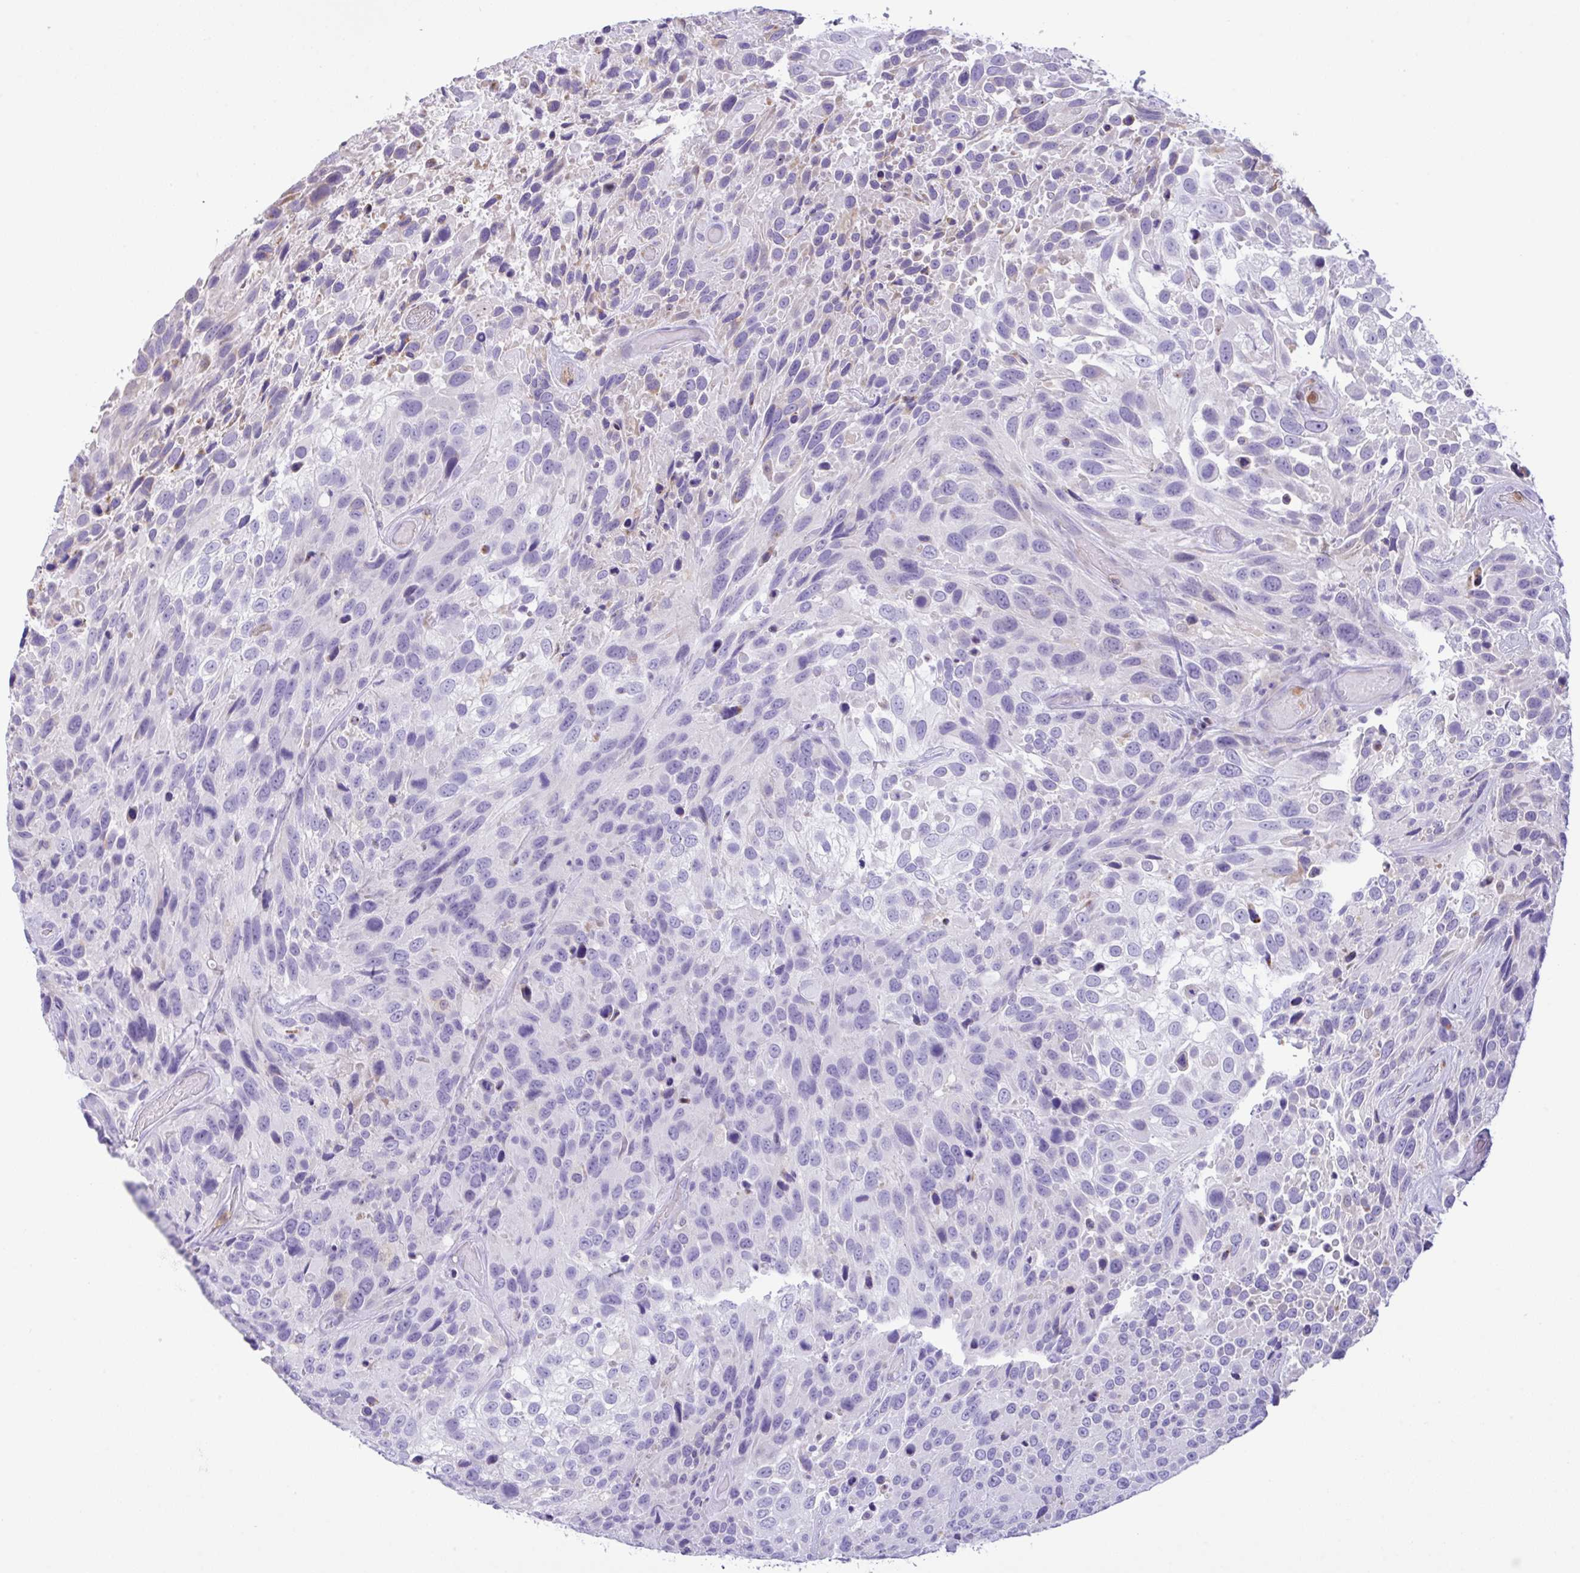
{"staining": {"intensity": "negative", "quantity": "none", "location": "none"}, "tissue": "urothelial cancer", "cell_type": "Tumor cells", "image_type": "cancer", "snomed": [{"axis": "morphology", "description": "Urothelial carcinoma, High grade"}, {"axis": "topography", "description": "Urinary bladder"}], "caption": "Tumor cells are negative for protein expression in human urothelial cancer. (DAB immunohistochemistry (IHC) with hematoxylin counter stain).", "gene": "NCF1", "patient": {"sex": "female", "age": 70}}